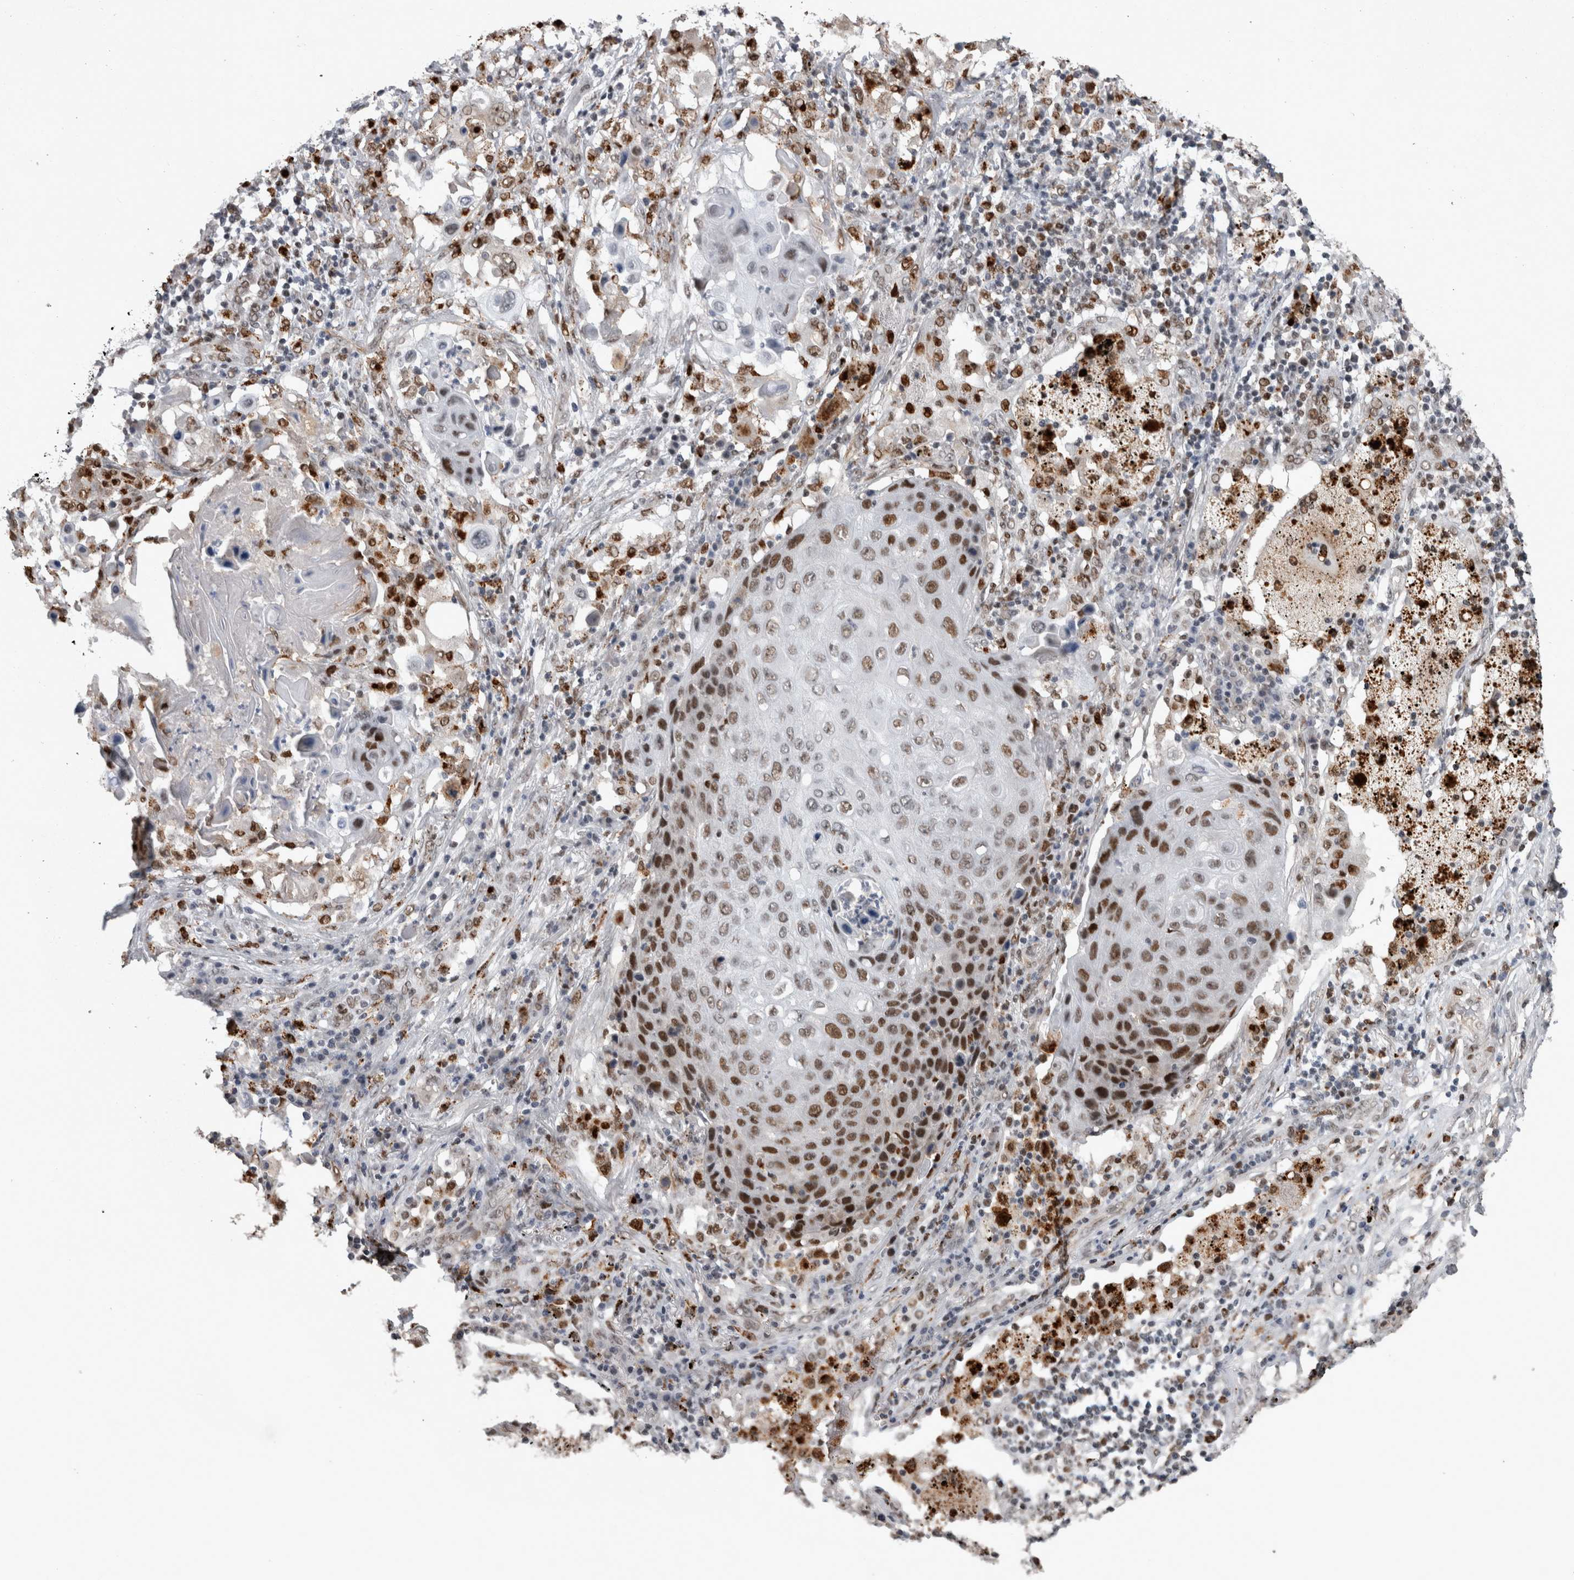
{"staining": {"intensity": "strong", "quantity": "25%-75%", "location": "nuclear"}, "tissue": "lung cancer", "cell_type": "Tumor cells", "image_type": "cancer", "snomed": [{"axis": "morphology", "description": "Squamous cell carcinoma, NOS"}, {"axis": "topography", "description": "Lung"}], "caption": "A brown stain shows strong nuclear expression of a protein in human squamous cell carcinoma (lung) tumor cells. Using DAB (3,3'-diaminobenzidine) (brown) and hematoxylin (blue) stains, captured at high magnification using brightfield microscopy.", "gene": "POLD2", "patient": {"sex": "female", "age": 63}}